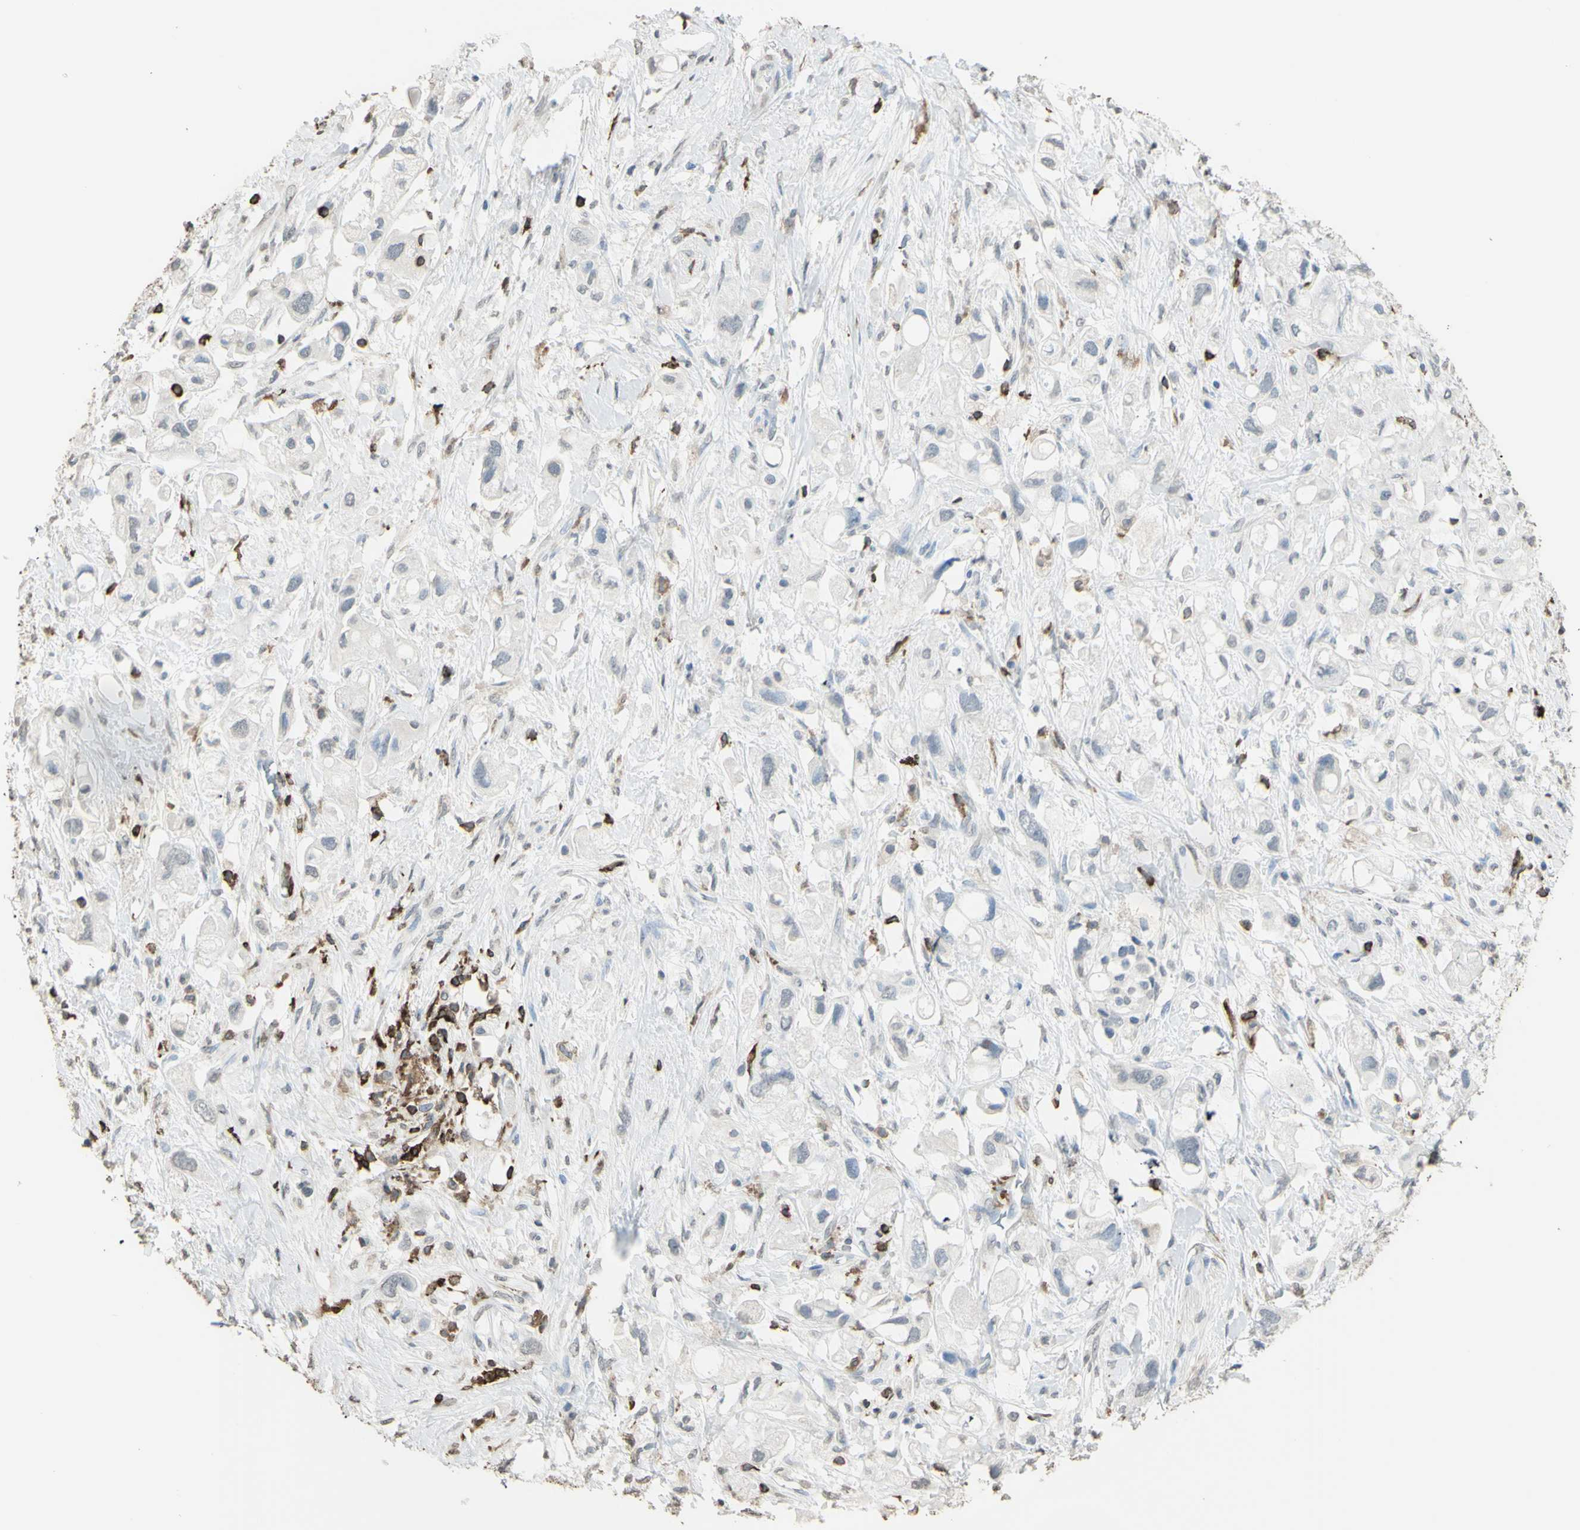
{"staining": {"intensity": "negative", "quantity": "none", "location": "none"}, "tissue": "pancreatic cancer", "cell_type": "Tumor cells", "image_type": "cancer", "snomed": [{"axis": "morphology", "description": "Adenocarcinoma, NOS"}, {"axis": "topography", "description": "Pancreas"}], "caption": "Immunohistochemical staining of human pancreatic cancer (adenocarcinoma) exhibits no significant staining in tumor cells.", "gene": "PSTPIP1", "patient": {"sex": "female", "age": 56}}